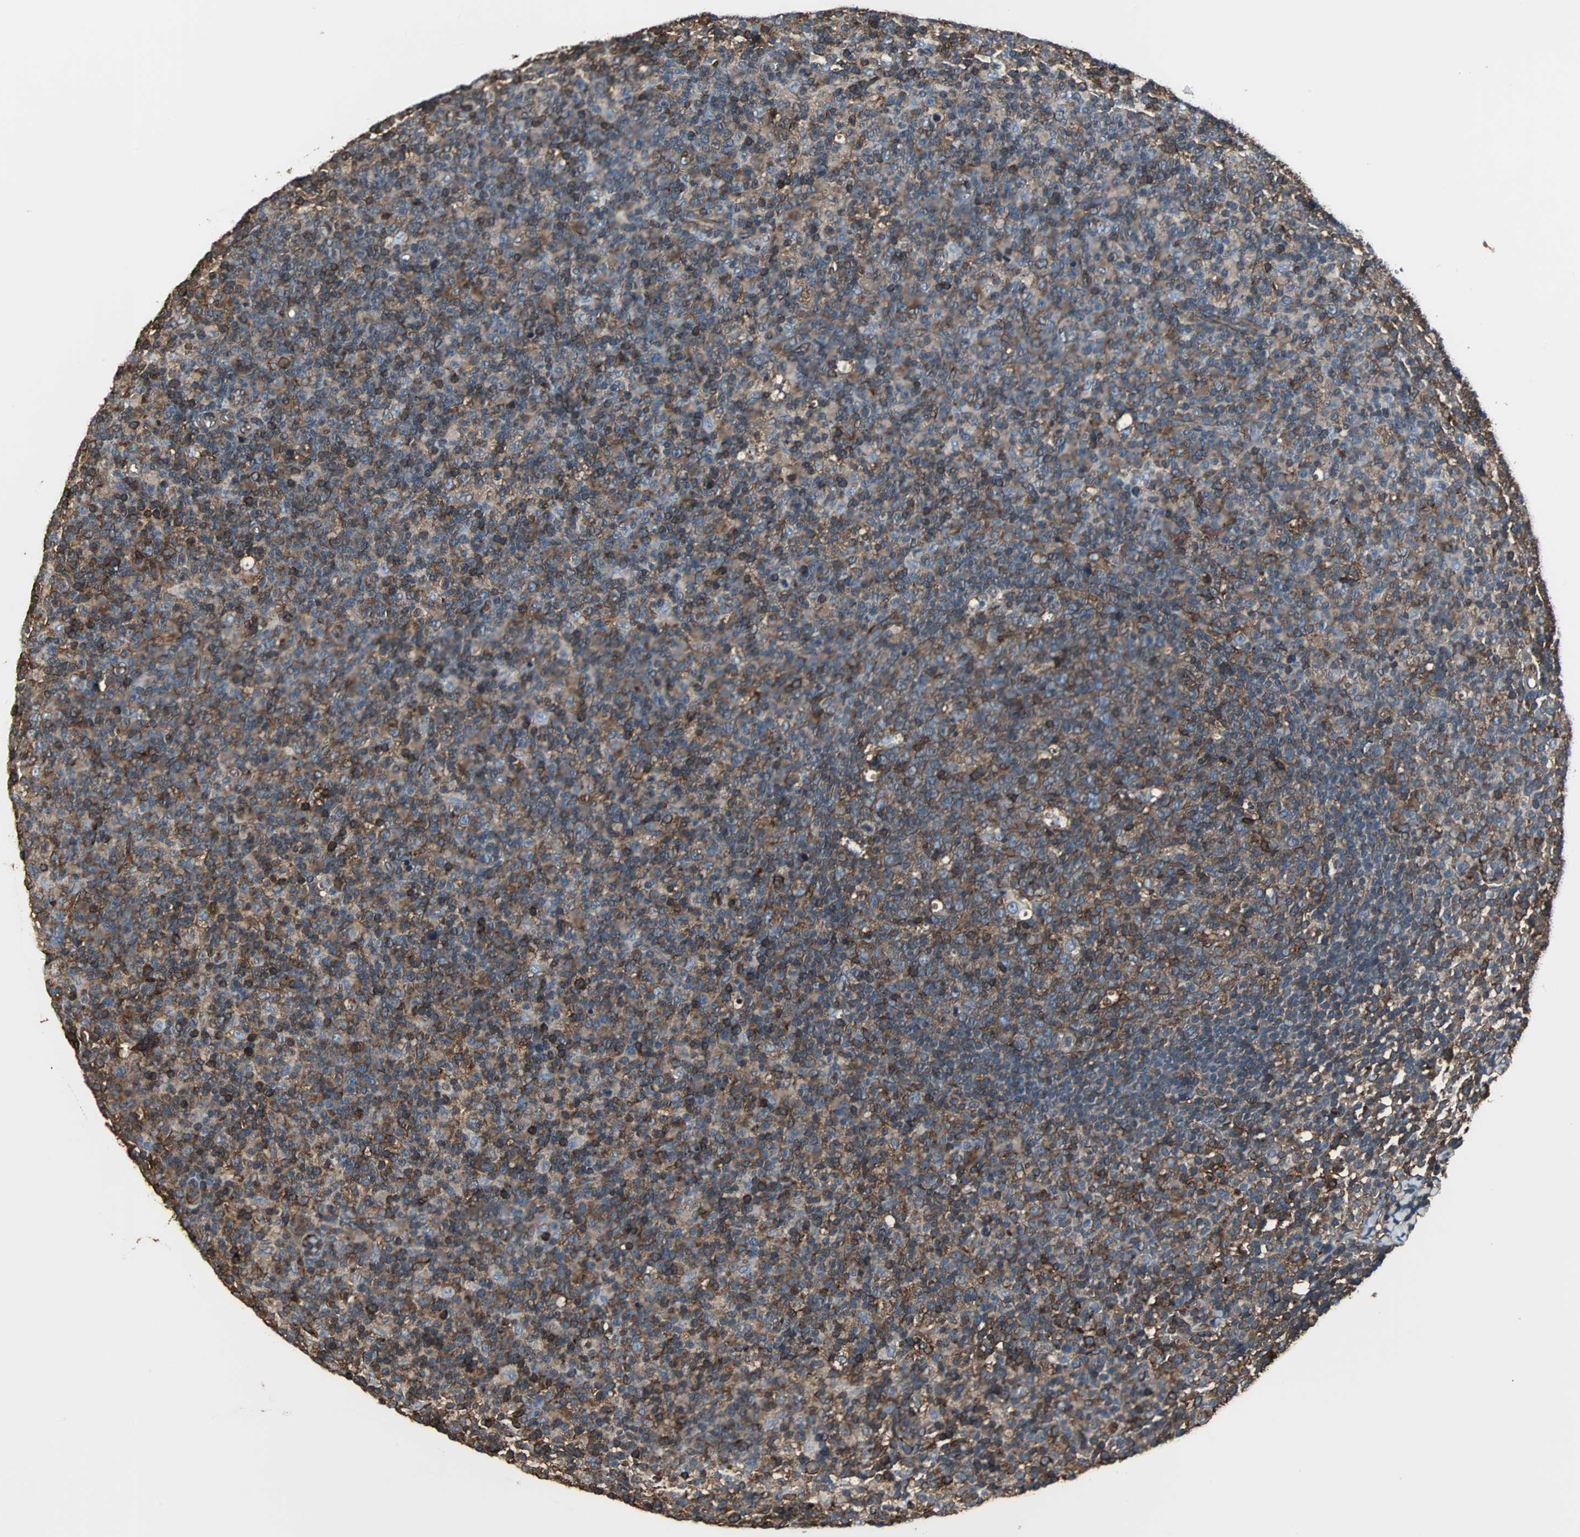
{"staining": {"intensity": "moderate", "quantity": ">75%", "location": "cytoplasmic/membranous"}, "tissue": "lymph node", "cell_type": "Germinal center cells", "image_type": "normal", "snomed": [{"axis": "morphology", "description": "Normal tissue, NOS"}, {"axis": "morphology", "description": "Inflammation, NOS"}, {"axis": "topography", "description": "Lymph node"}], "caption": "Brown immunohistochemical staining in benign lymph node exhibits moderate cytoplasmic/membranous expression in about >75% of germinal center cells. (IHC, brightfield microscopy, high magnification).", "gene": "ACTN1", "patient": {"sex": "male", "age": 55}}